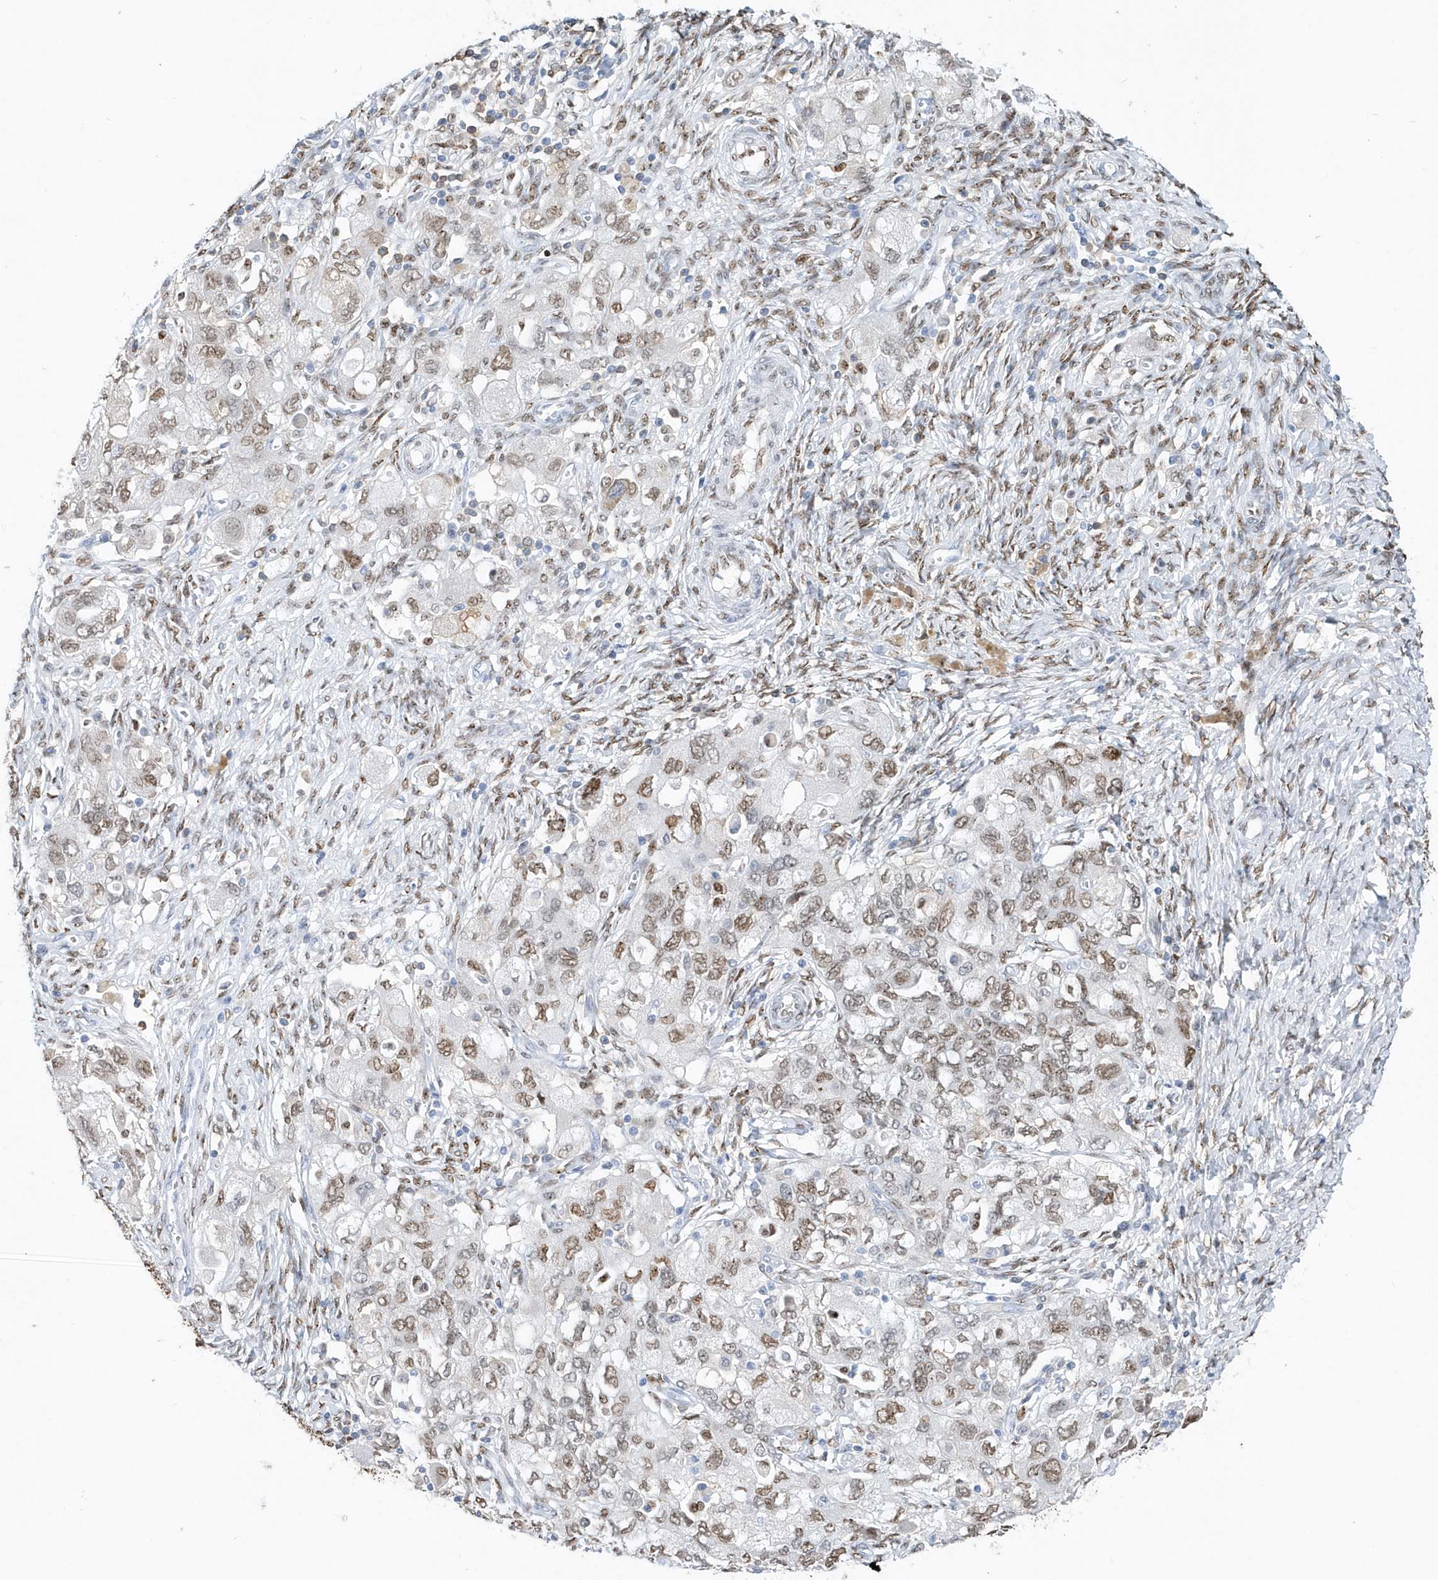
{"staining": {"intensity": "moderate", "quantity": "25%-75%", "location": "nuclear"}, "tissue": "ovarian cancer", "cell_type": "Tumor cells", "image_type": "cancer", "snomed": [{"axis": "morphology", "description": "Carcinoma, NOS"}, {"axis": "morphology", "description": "Cystadenocarcinoma, serous, NOS"}, {"axis": "topography", "description": "Ovary"}], "caption": "A micrograph showing moderate nuclear expression in approximately 25%-75% of tumor cells in ovarian cancer (carcinoma), as visualized by brown immunohistochemical staining.", "gene": "MACROH2A2", "patient": {"sex": "female", "age": 69}}